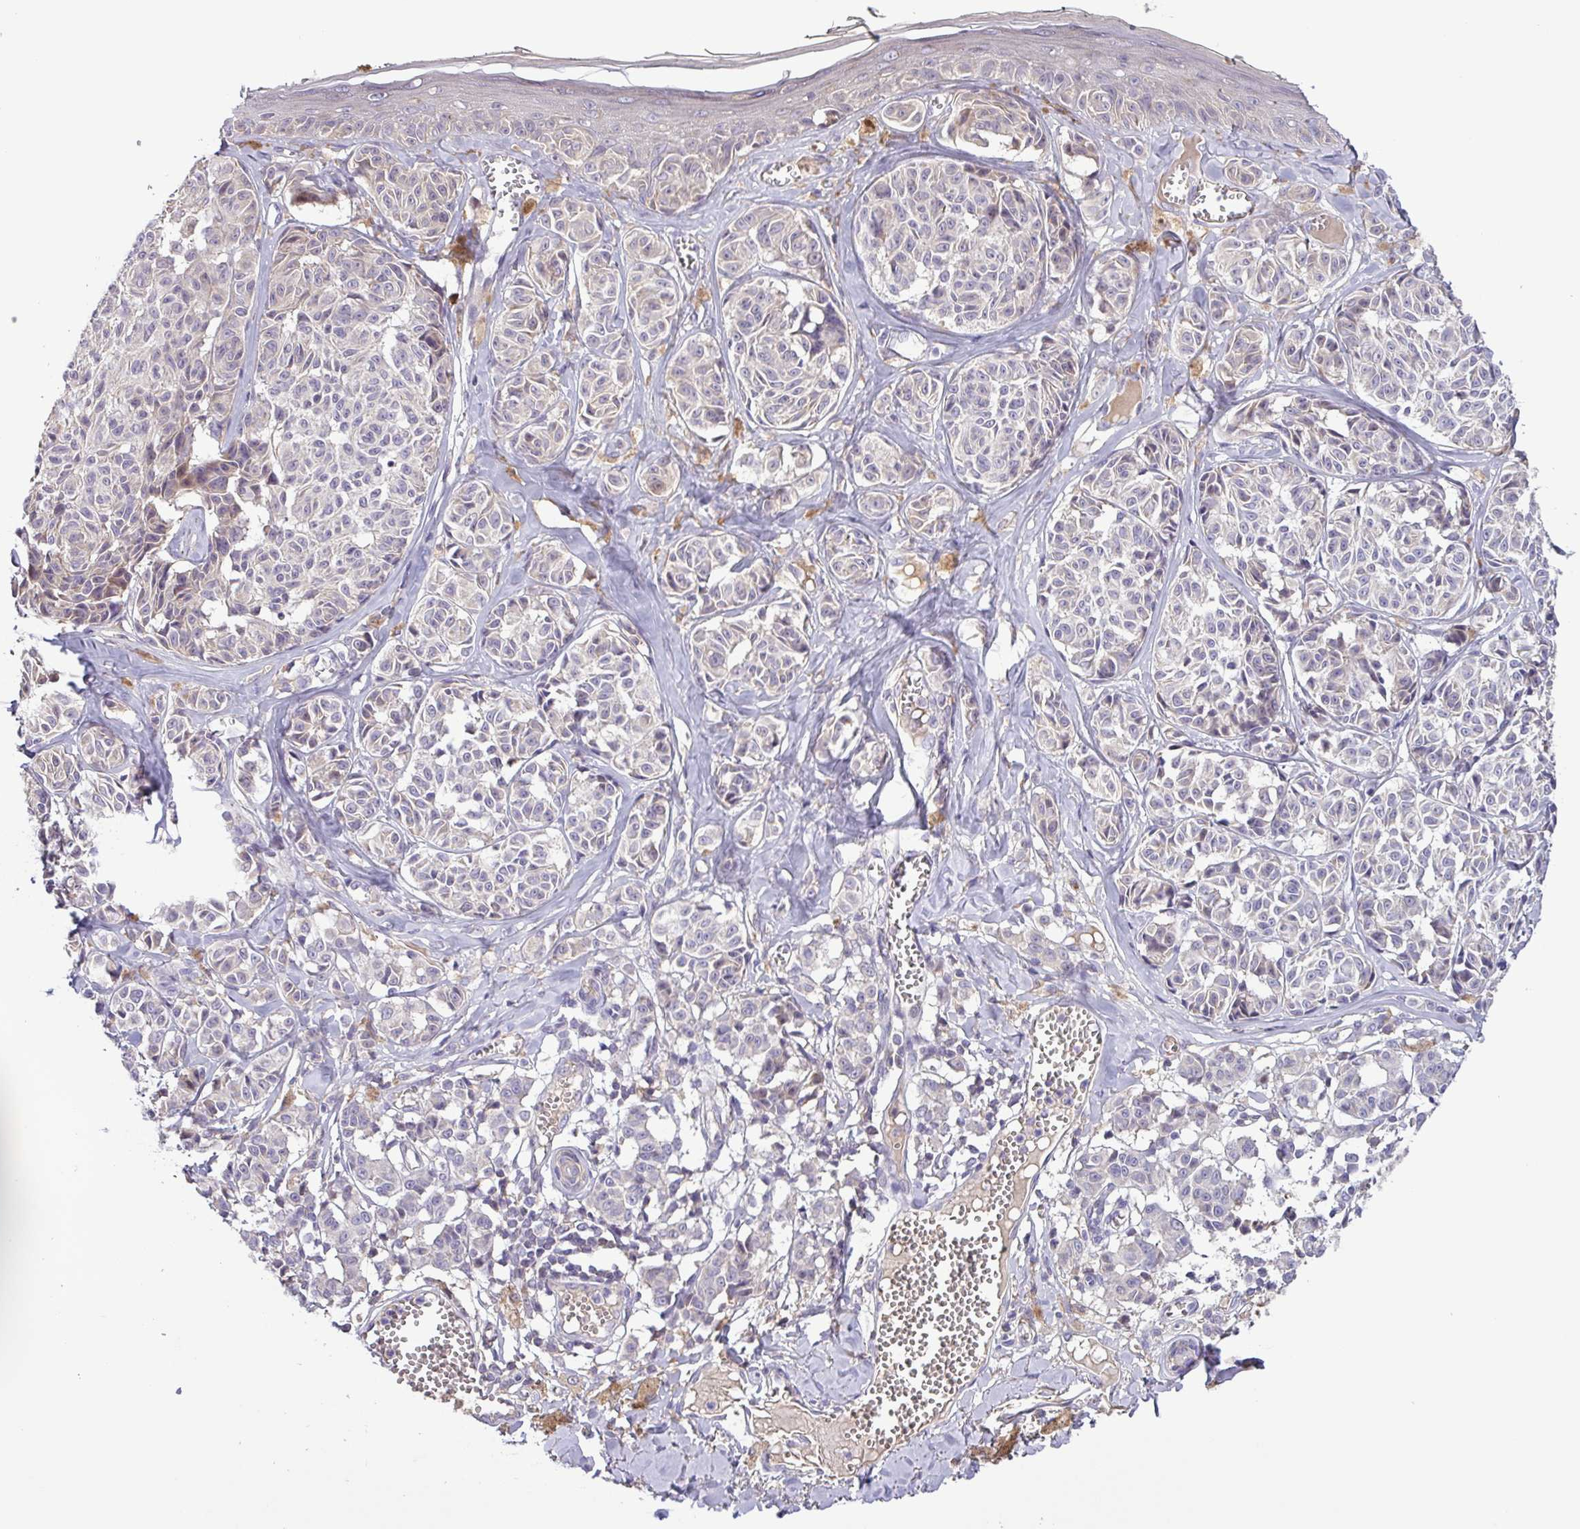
{"staining": {"intensity": "negative", "quantity": "none", "location": "none"}, "tissue": "melanoma", "cell_type": "Tumor cells", "image_type": "cancer", "snomed": [{"axis": "morphology", "description": "Malignant melanoma, NOS"}, {"axis": "topography", "description": "Skin"}], "caption": "Protein analysis of malignant melanoma displays no significant positivity in tumor cells.", "gene": "SFTPB", "patient": {"sex": "female", "age": 43}}